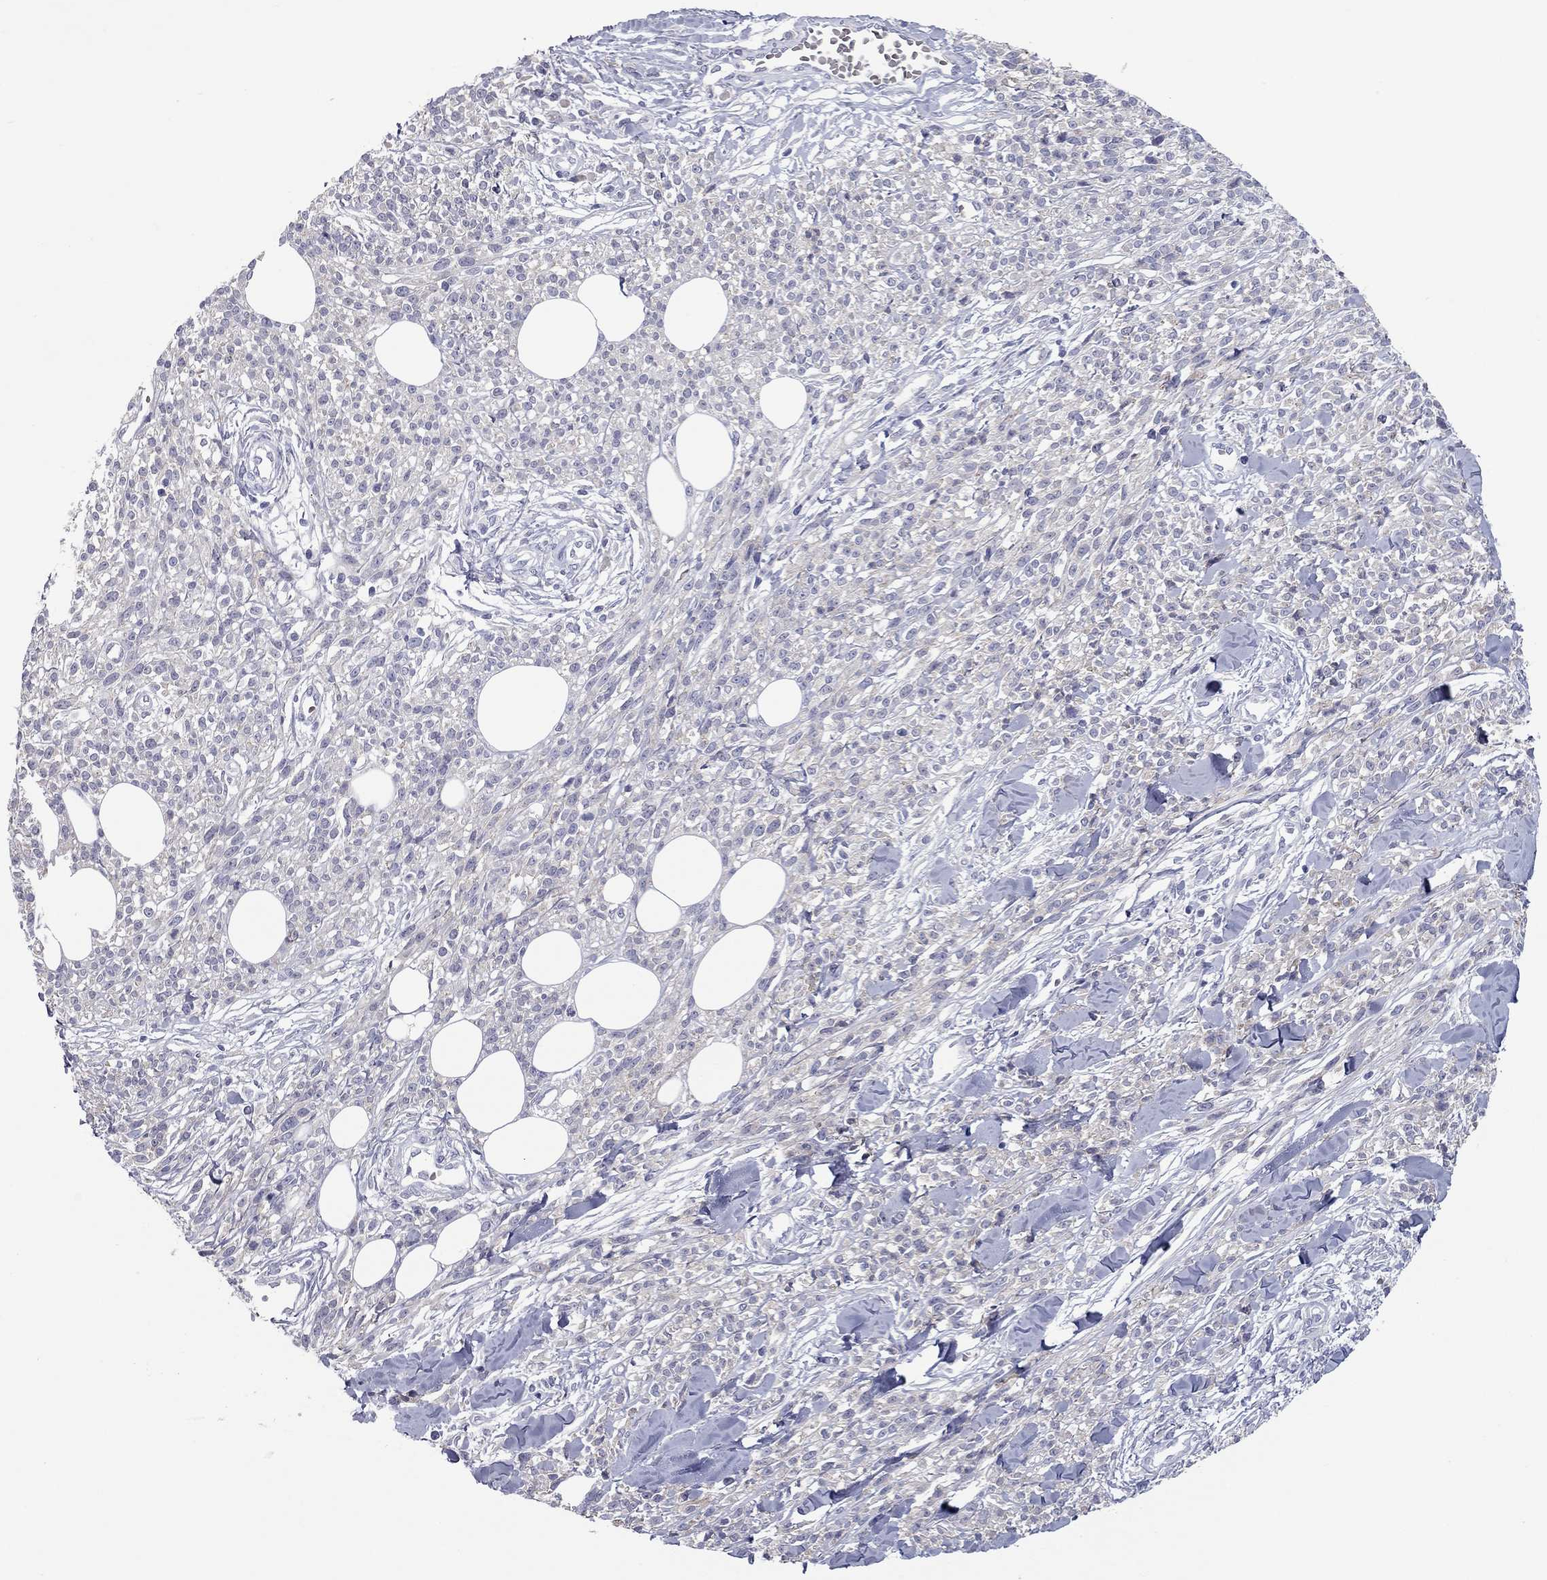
{"staining": {"intensity": "negative", "quantity": "none", "location": "none"}, "tissue": "melanoma", "cell_type": "Tumor cells", "image_type": "cancer", "snomed": [{"axis": "morphology", "description": "Malignant melanoma, NOS"}, {"axis": "topography", "description": "Skin"}, {"axis": "topography", "description": "Skin of trunk"}], "caption": "This micrograph is of melanoma stained with immunohistochemistry to label a protein in brown with the nuclei are counter-stained blue. There is no expression in tumor cells.", "gene": "UNC119B", "patient": {"sex": "male", "age": 74}}